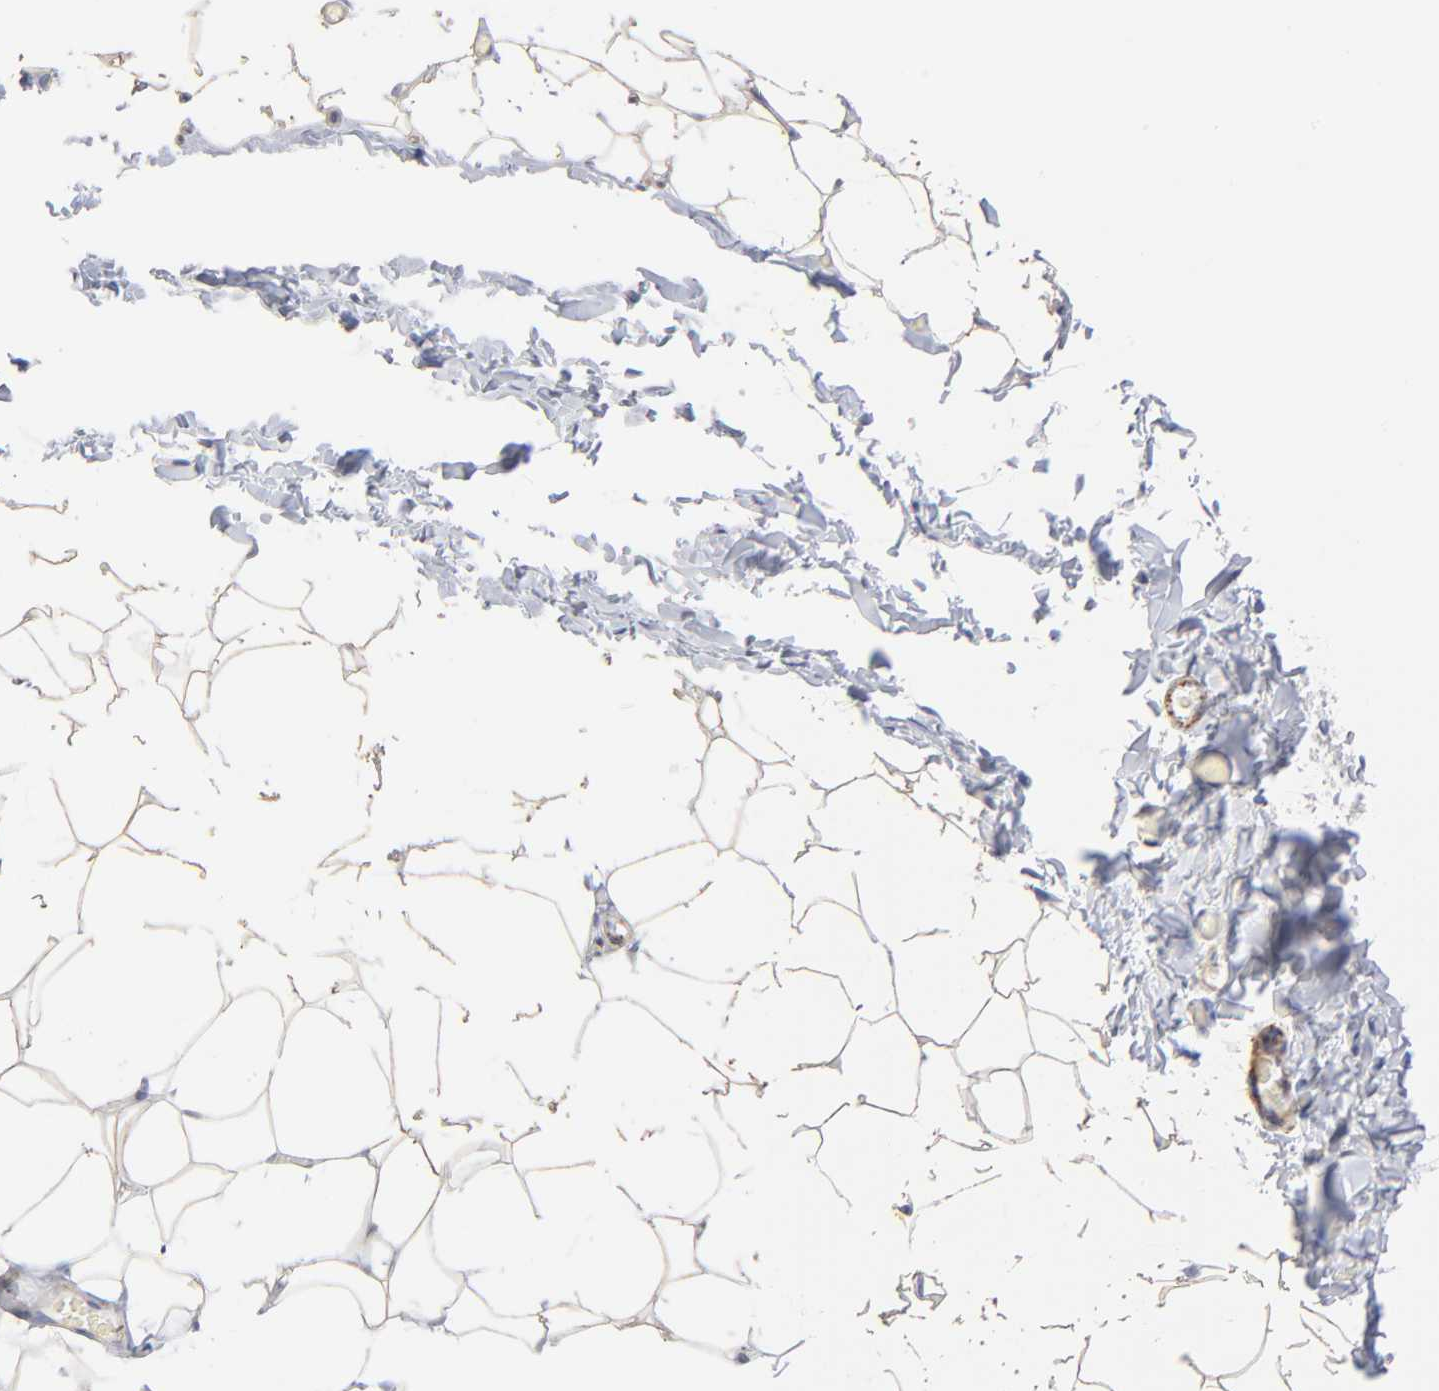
{"staining": {"intensity": "strong", "quantity": ">75%", "location": "cytoplasmic/membranous"}, "tissue": "adipose tissue", "cell_type": "Adipocytes", "image_type": "normal", "snomed": [{"axis": "morphology", "description": "Normal tissue, NOS"}, {"axis": "topography", "description": "Soft tissue"}], "caption": "Immunohistochemistry (IHC) (DAB) staining of unremarkable human adipose tissue reveals strong cytoplasmic/membranous protein positivity in approximately >75% of adipocytes. (DAB IHC, brown staining for protein, blue staining for nuclei).", "gene": "AGTR1", "patient": {"sex": "male", "age": 26}}